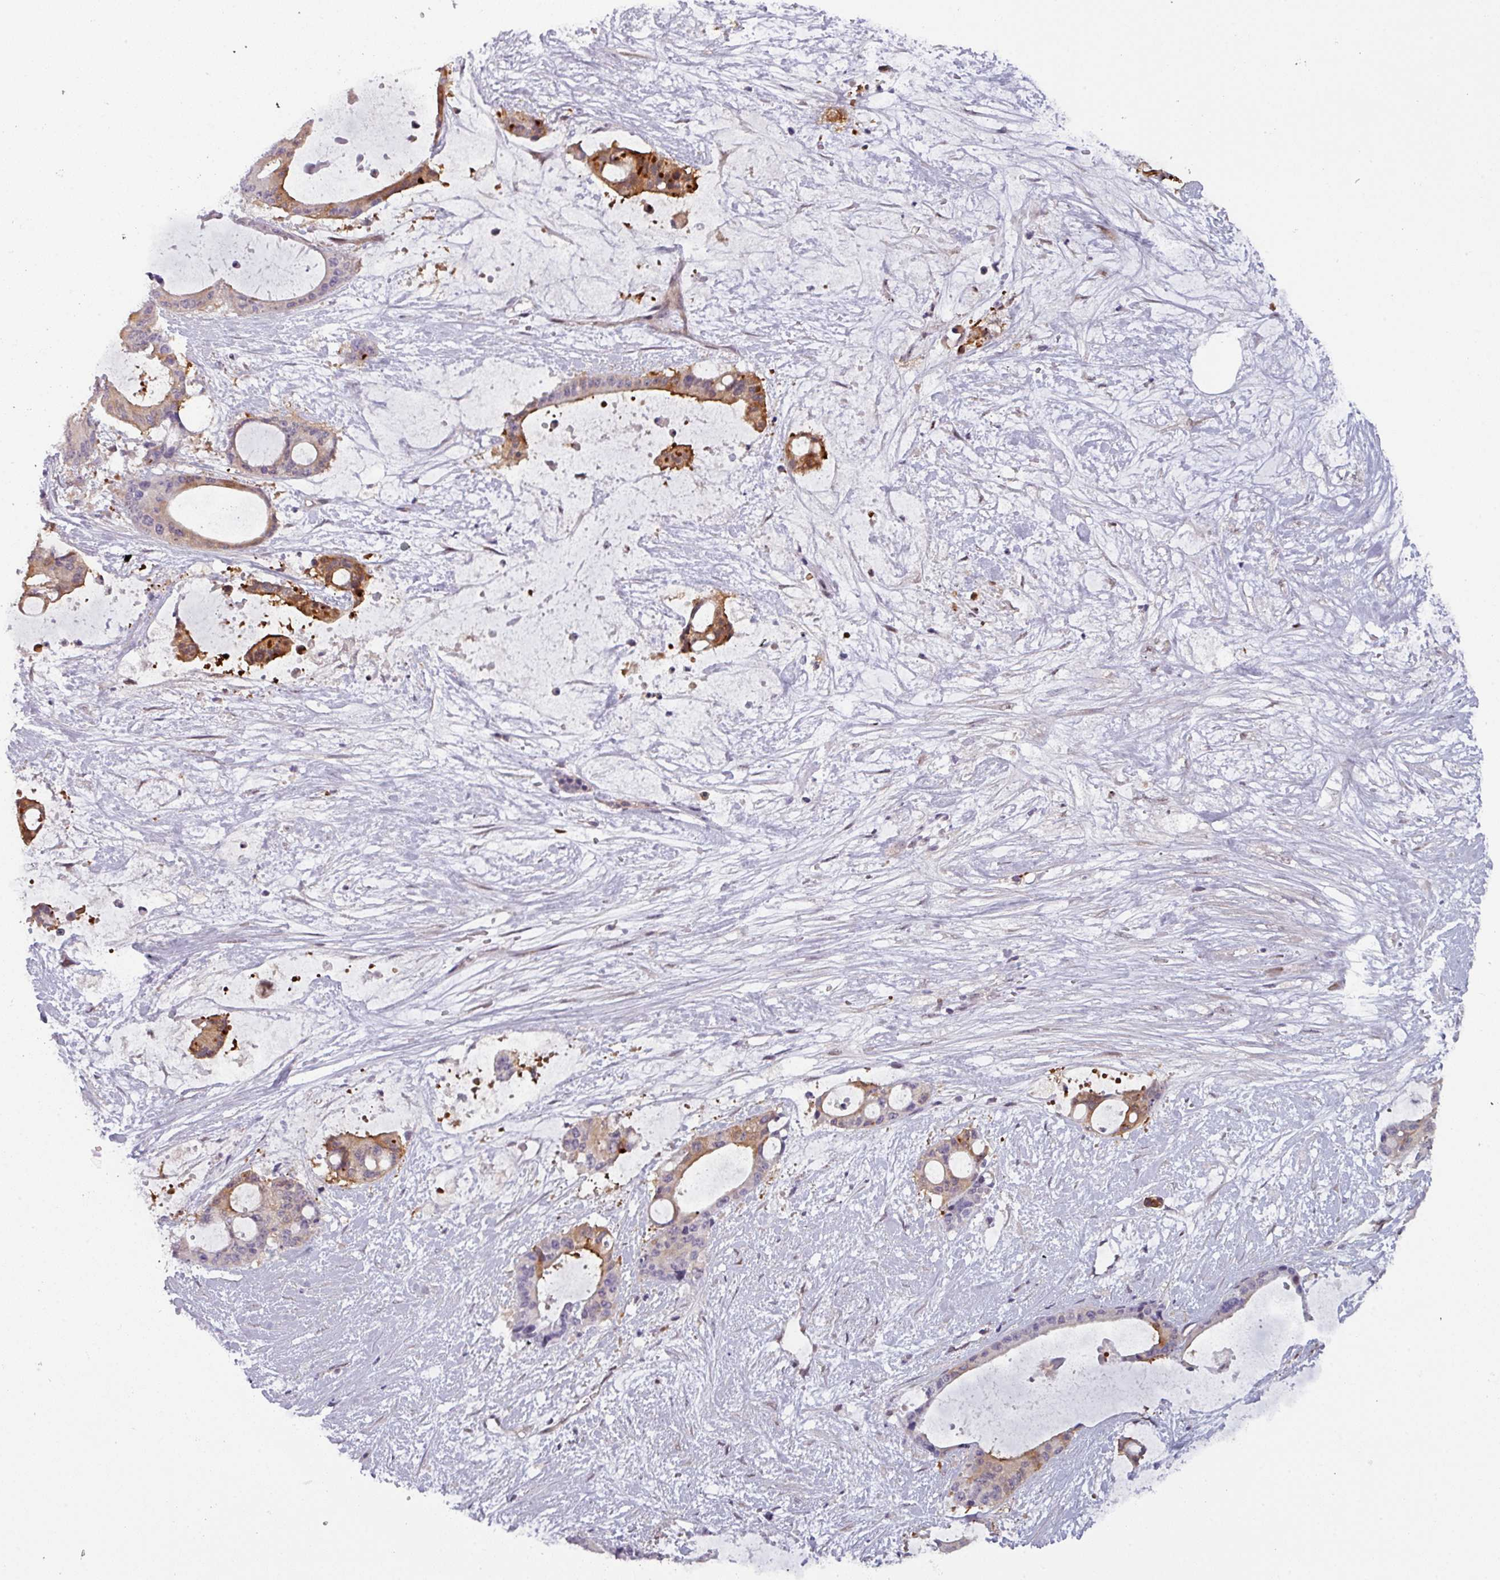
{"staining": {"intensity": "moderate", "quantity": "25%-75%", "location": "cytoplasmic/membranous"}, "tissue": "liver cancer", "cell_type": "Tumor cells", "image_type": "cancer", "snomed": [{"axis": "morphology", "description": "Normal tissue, NOS"}, {"axis": "morphology", "description": "Cholangiocarcinoma"}, {"axis": "topography", "description": "Liver"}, {"axis": "topography", "description": "Peripheral nerve tissue"}], "caption": "Liver cancer was stained to show a protein in brown. There is medium levels of moderate cytoplasmic/membranous positivity in approximately 25%-75% of tumor cells.", "gene": "PRAMEF12", "patient": {"sex": "female", "age": 73}}